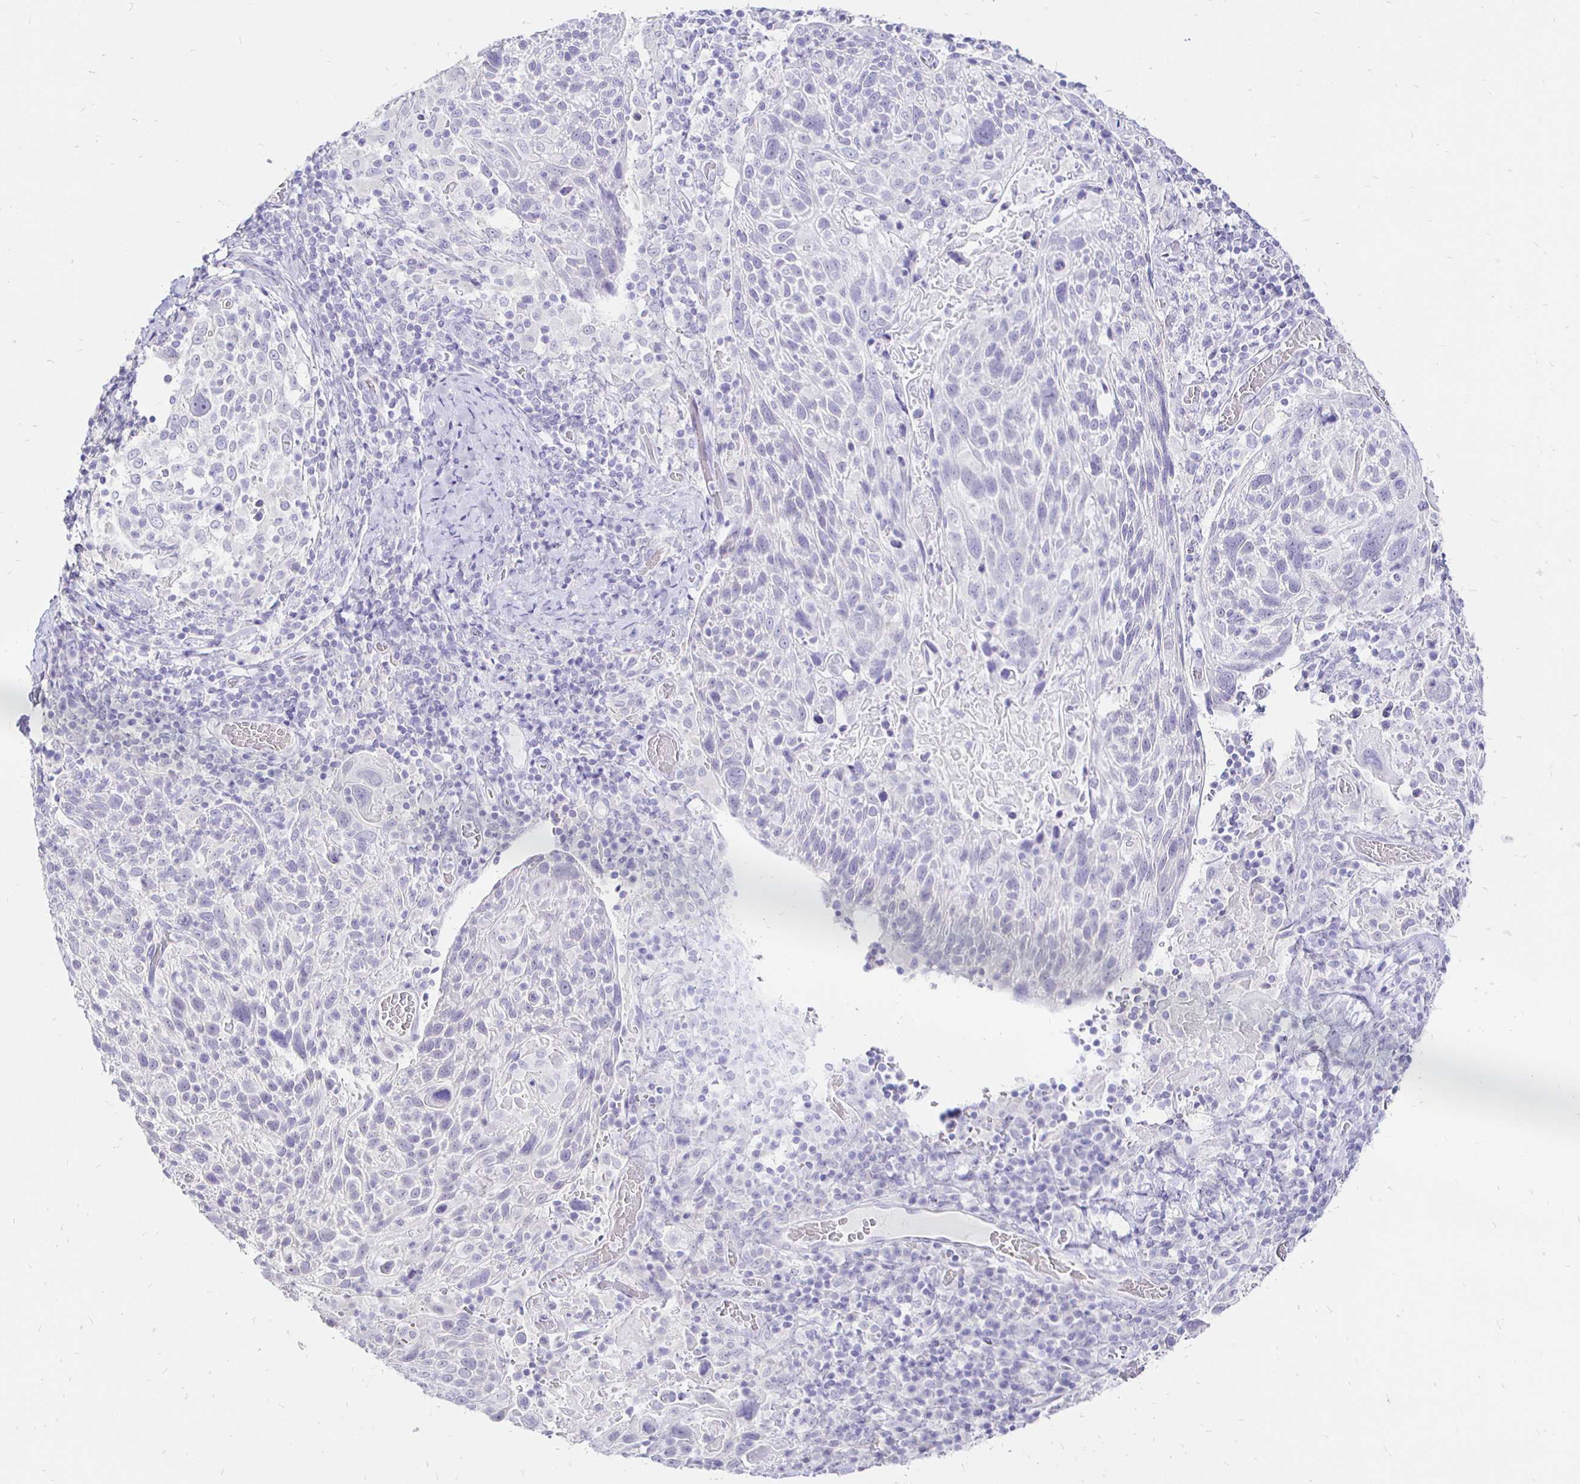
{"staining": {"intensity": "negative", "quantity": "none", "location": "none"}, "tissue": "cervical cancer", "cell_type": "Tumor cells", "image_type": "cancer", "snomed": [{"axis": "morphology", "description": "Squamous cell carcinoma, NOS"}, {"axis": "topography", "description": "Cervix"}], "caption": "An image of human cervical cancer (squamous cell carcinoma) is negative for staining in tumor cells.", "gene": "IRGC", "patient": {"sex": "female", "age": 61}}